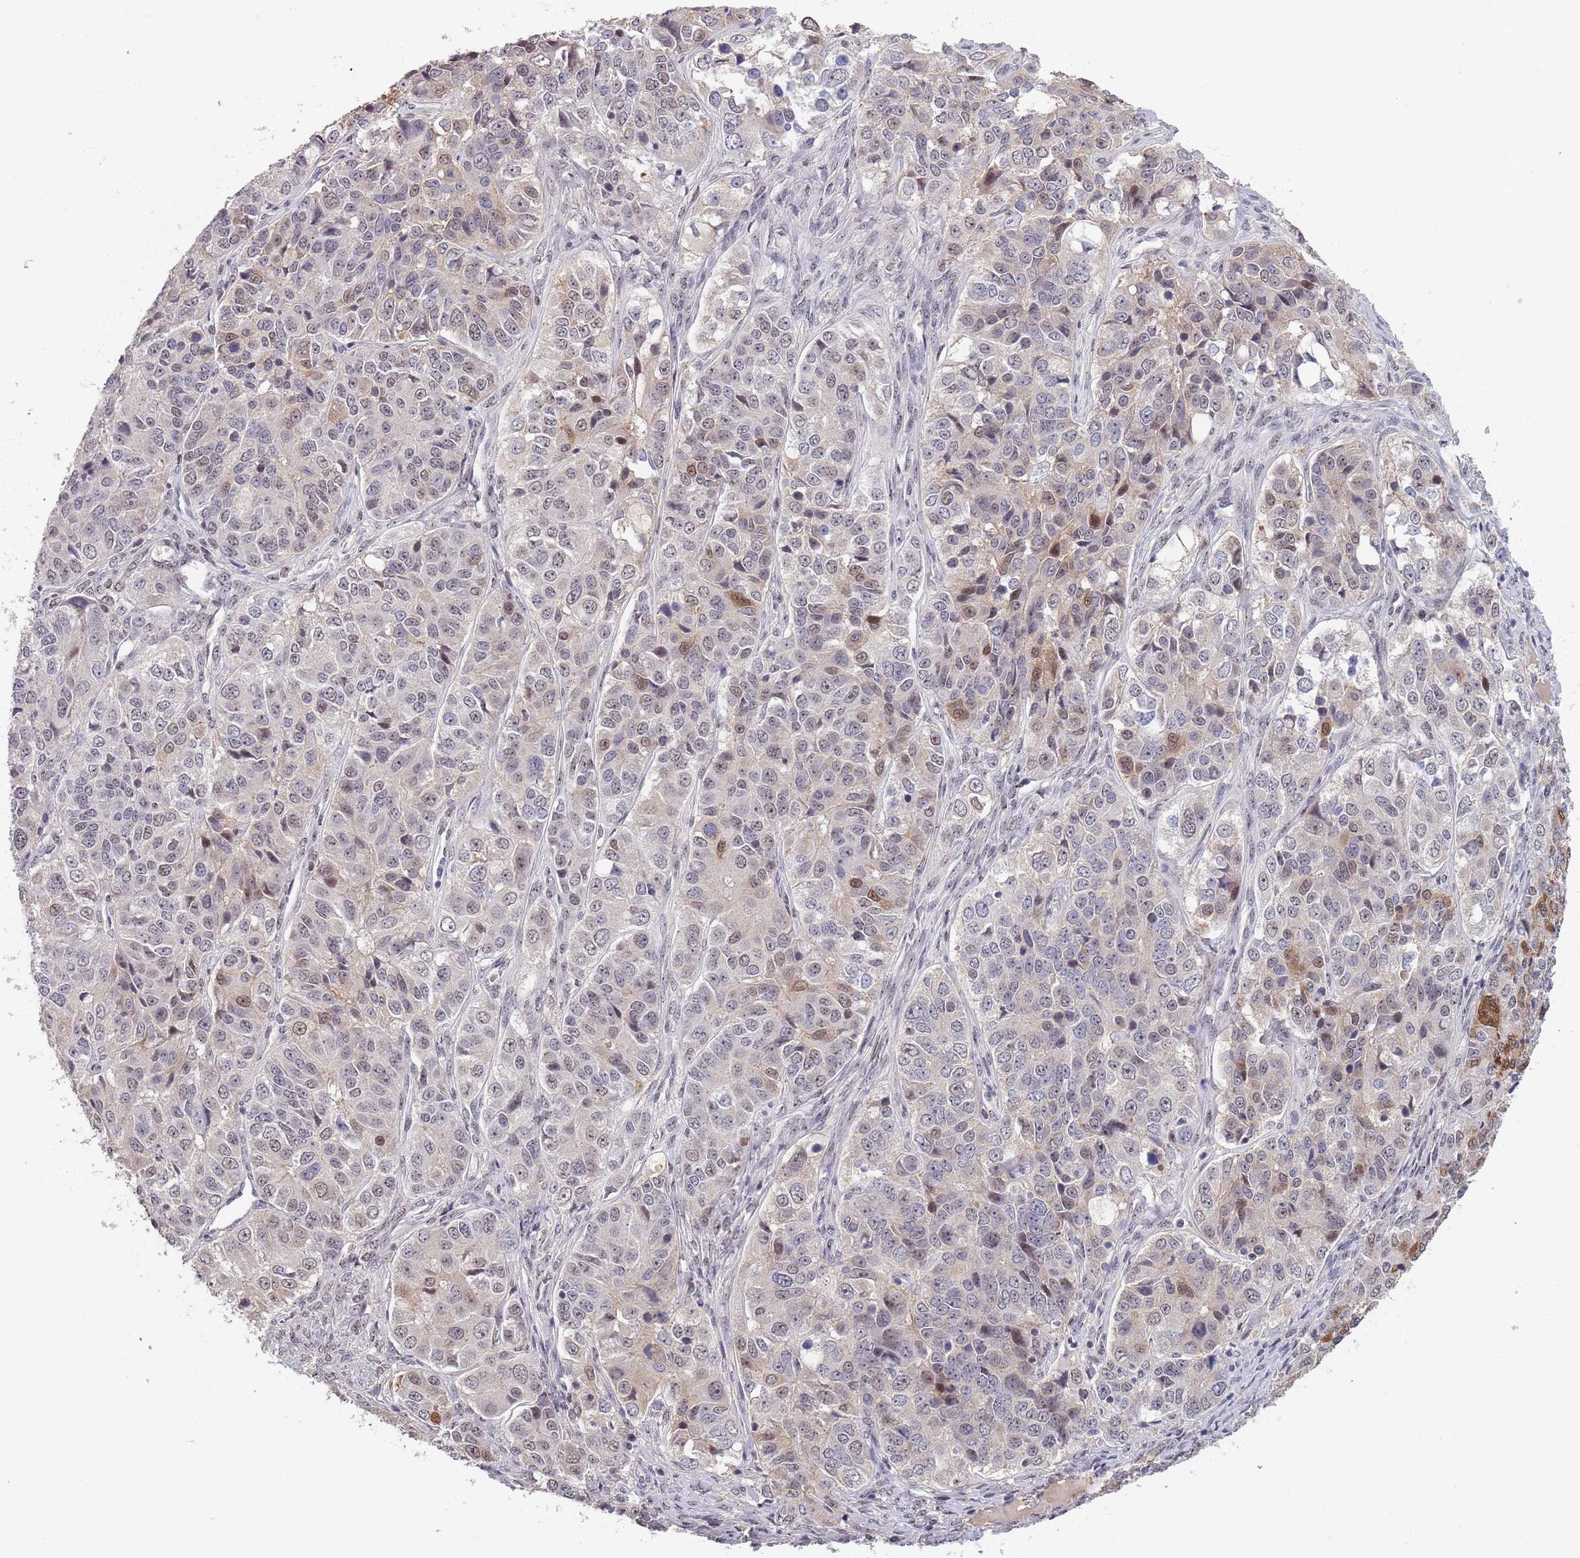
{"staining": {"intensity": "moderate", "quantity": "<25%", "location": "nuclear"}, "tissue": "ovarian cancer", "cell_type": "Tumor cells", "image_type": "cancer", "snomed": [{"axis": "morphology", "description": "Carcinoma, endometroid"}, {"axis": "topography", "description": "Ovary"}], "caption": "This is a histology image of immunohistochemistry (IHC) staining of endometroid carcinoma (ovarian), which shows moderate positivity in the nuclear of tumor cells.", "gene": "CIZ1", "patient": {"sex": "female", "age": 51}}